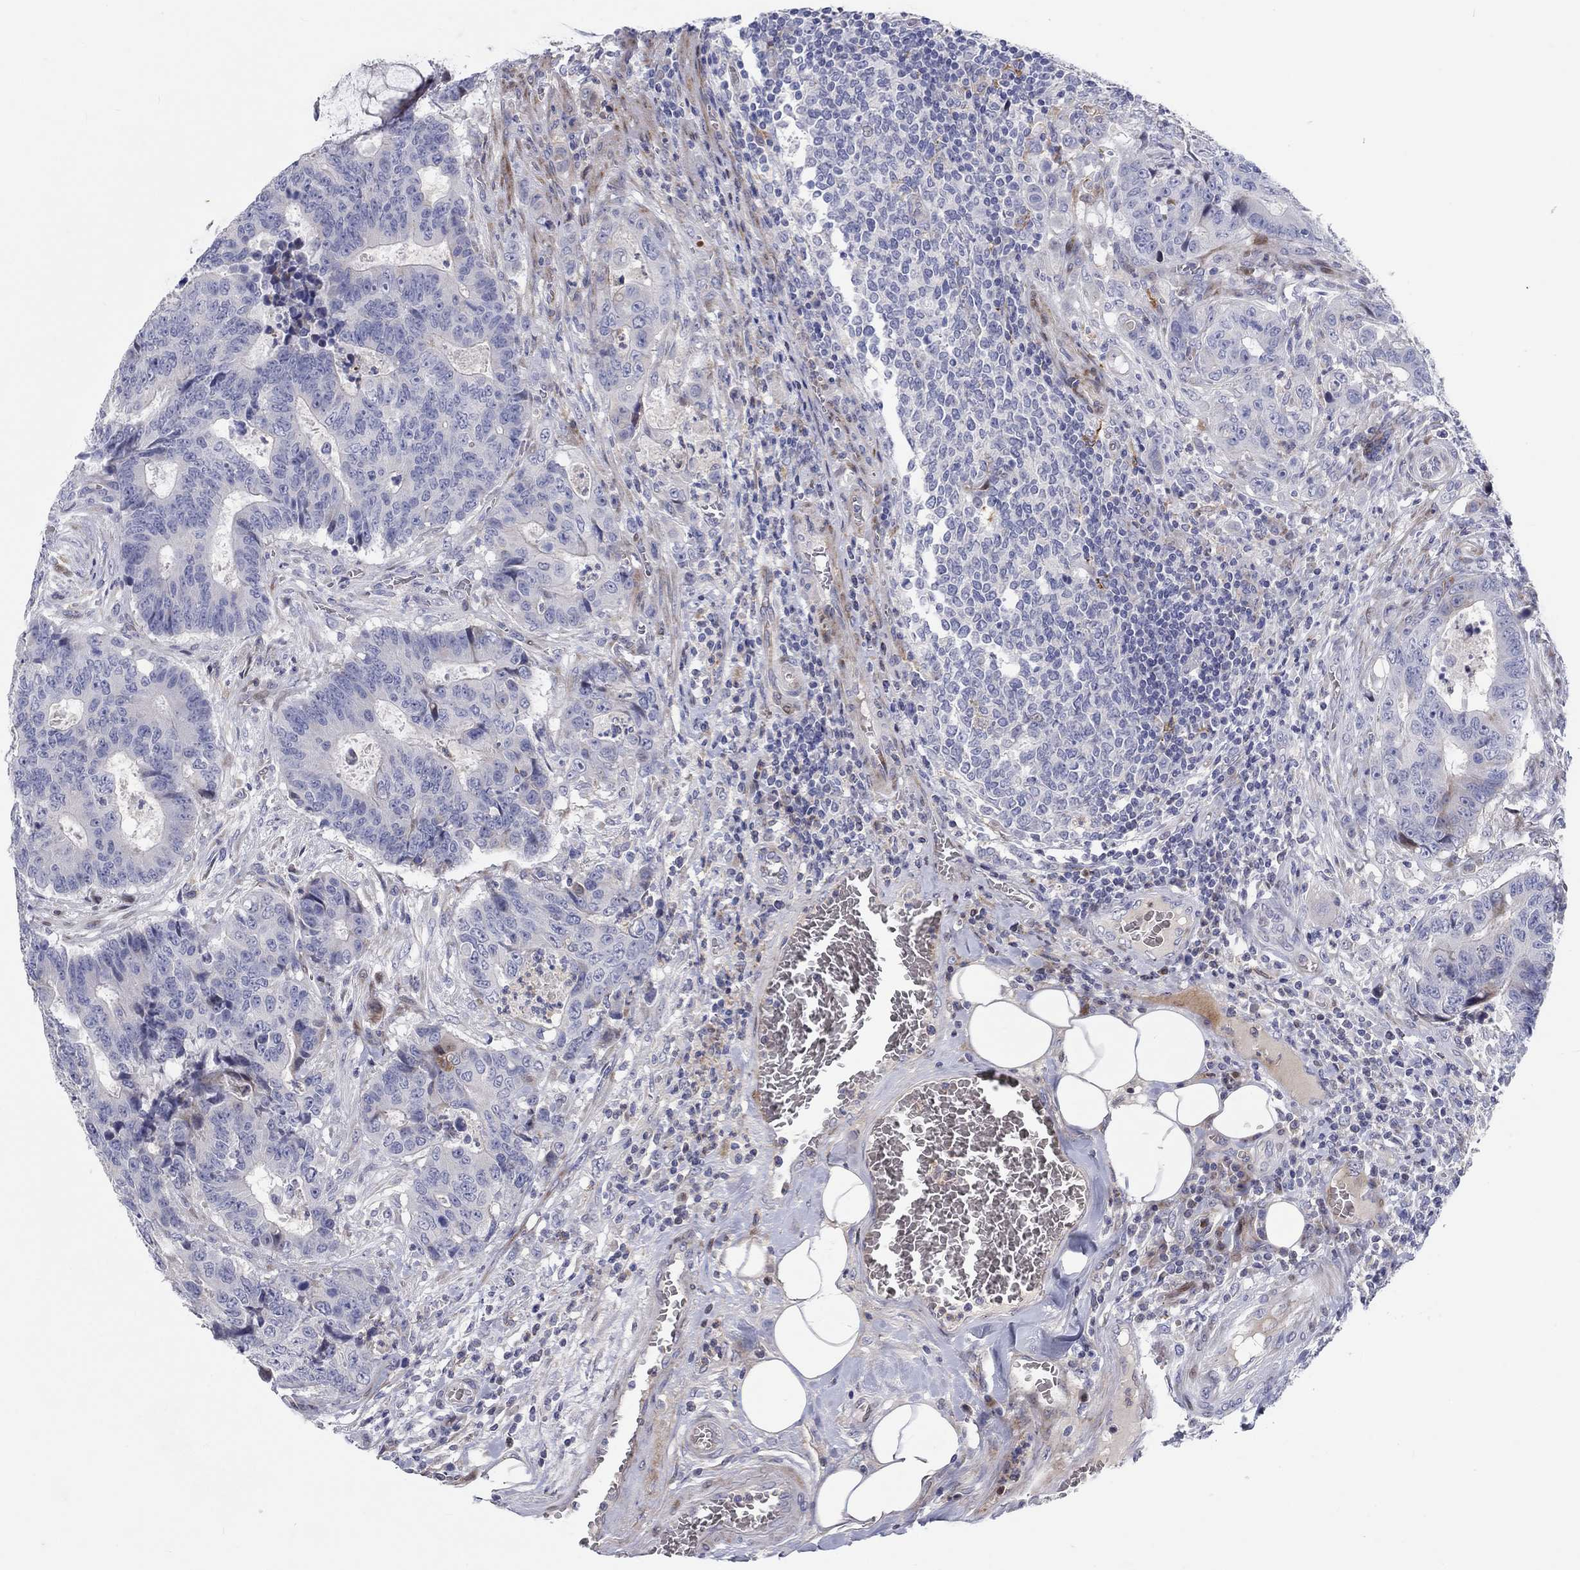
{"staining": {"intensity": "negative", "quantity": "none", "location": "none"}, "tissue": "colorectal cancer", "cell_type": "Tumor cells", "image_type": "cancer", "snomed": [{"axis": "morphology", "description": "Adenocarcinoma, NOS"}, {"axis": "topography", "description": "Colon"}], "caption": "Immunohistochemistry (IHC) of human colorectal adenocarcinoma reveals no staining in tumor cells.", "gene": "ARHGAP36", "patient": {"sex": "female", "age": 48}}